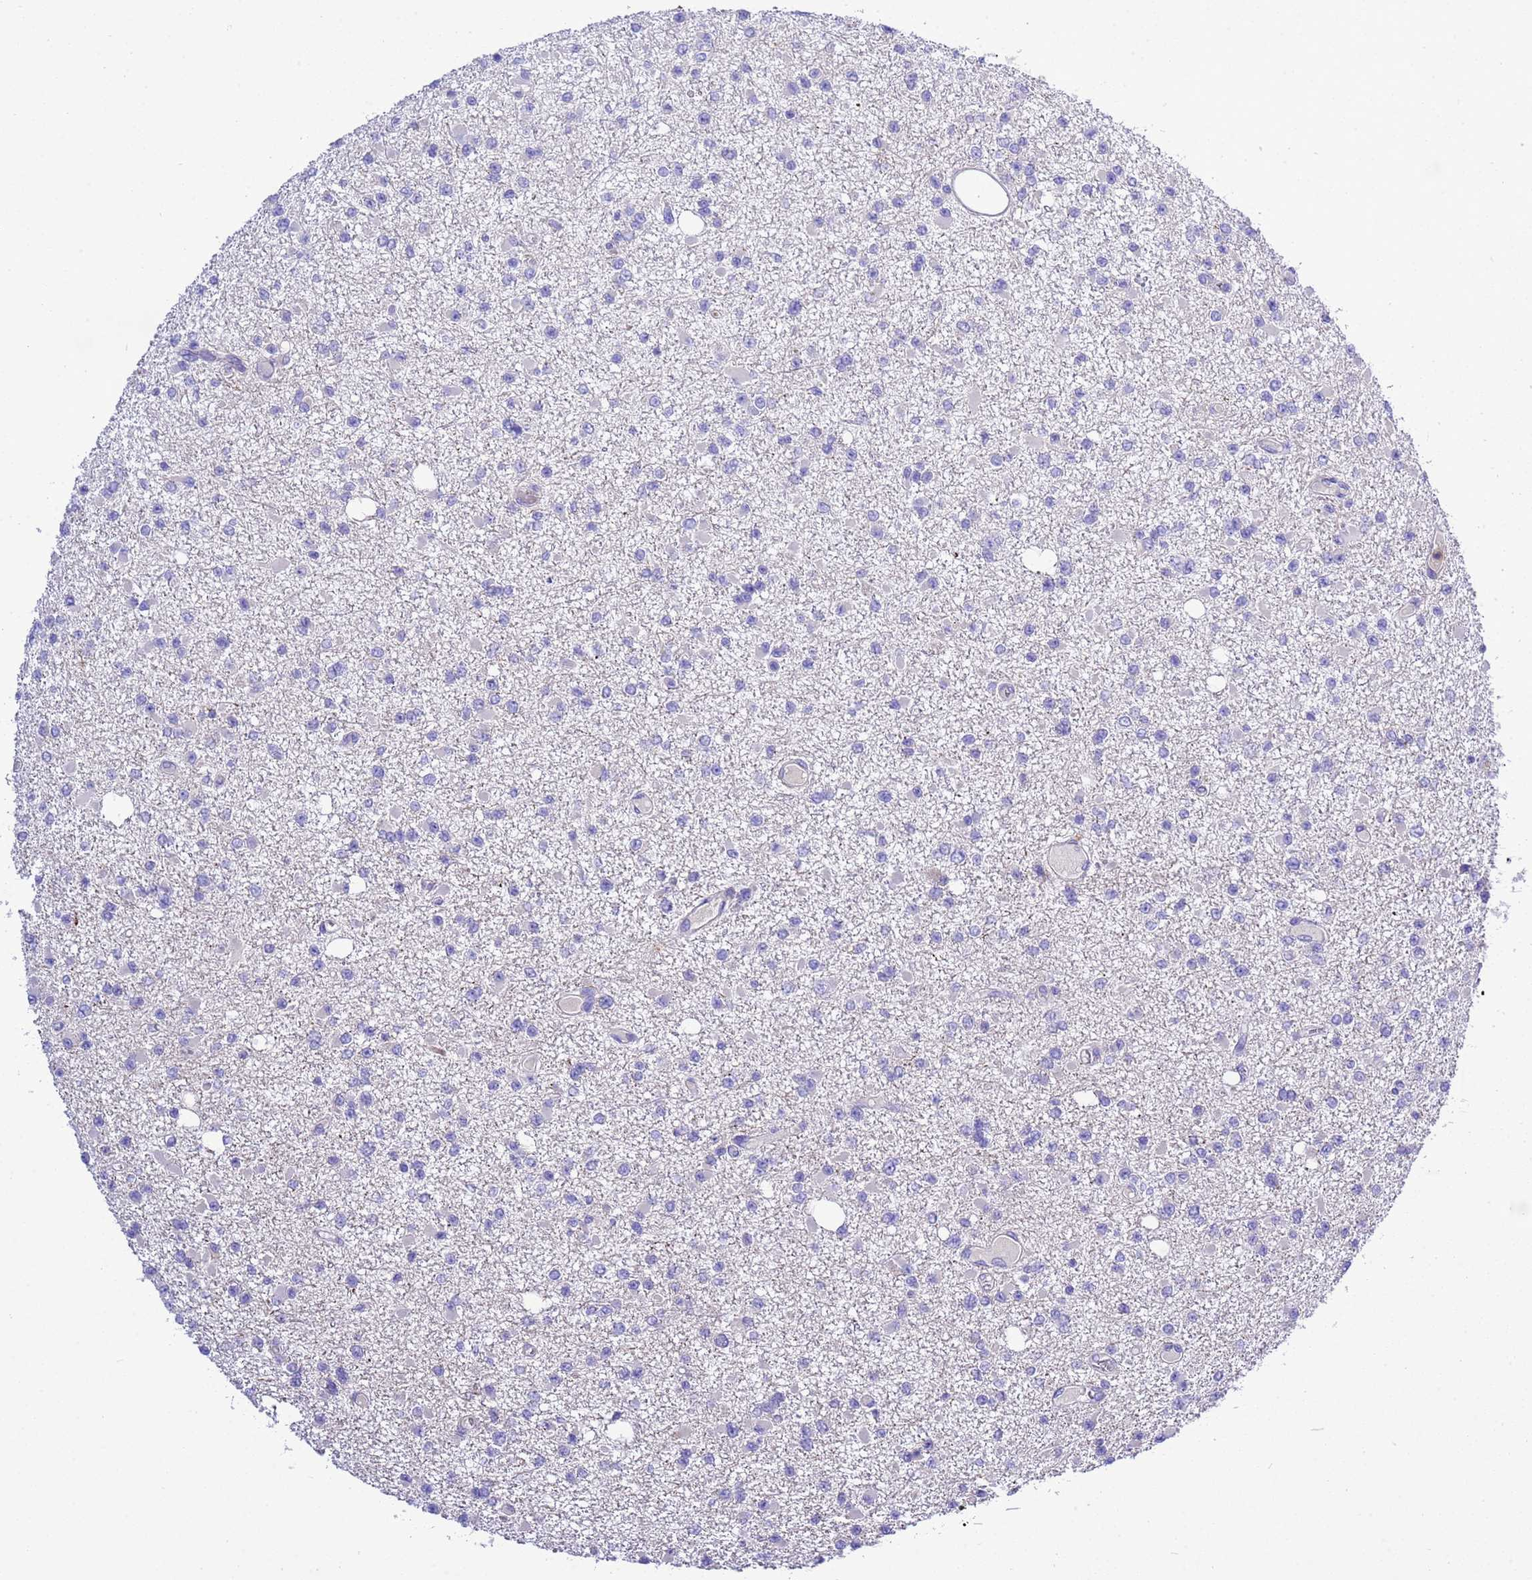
{"staining": {"intensity": "negative", "quantity": "none", "location": "none"}, "tissue": "glioma", "cell_type": "Tumor cells", "image_type": "cancer", "snomed": [{"axis": "morphology", "description": "Glioma, malignant, Low grade"}, {"axis": "topography", "description": "Brain"}], "caption": "Tumor cells show no significant positivity in glioma.", "gene": "KICS2", "patient": {"sex": "female", "age": 22}}